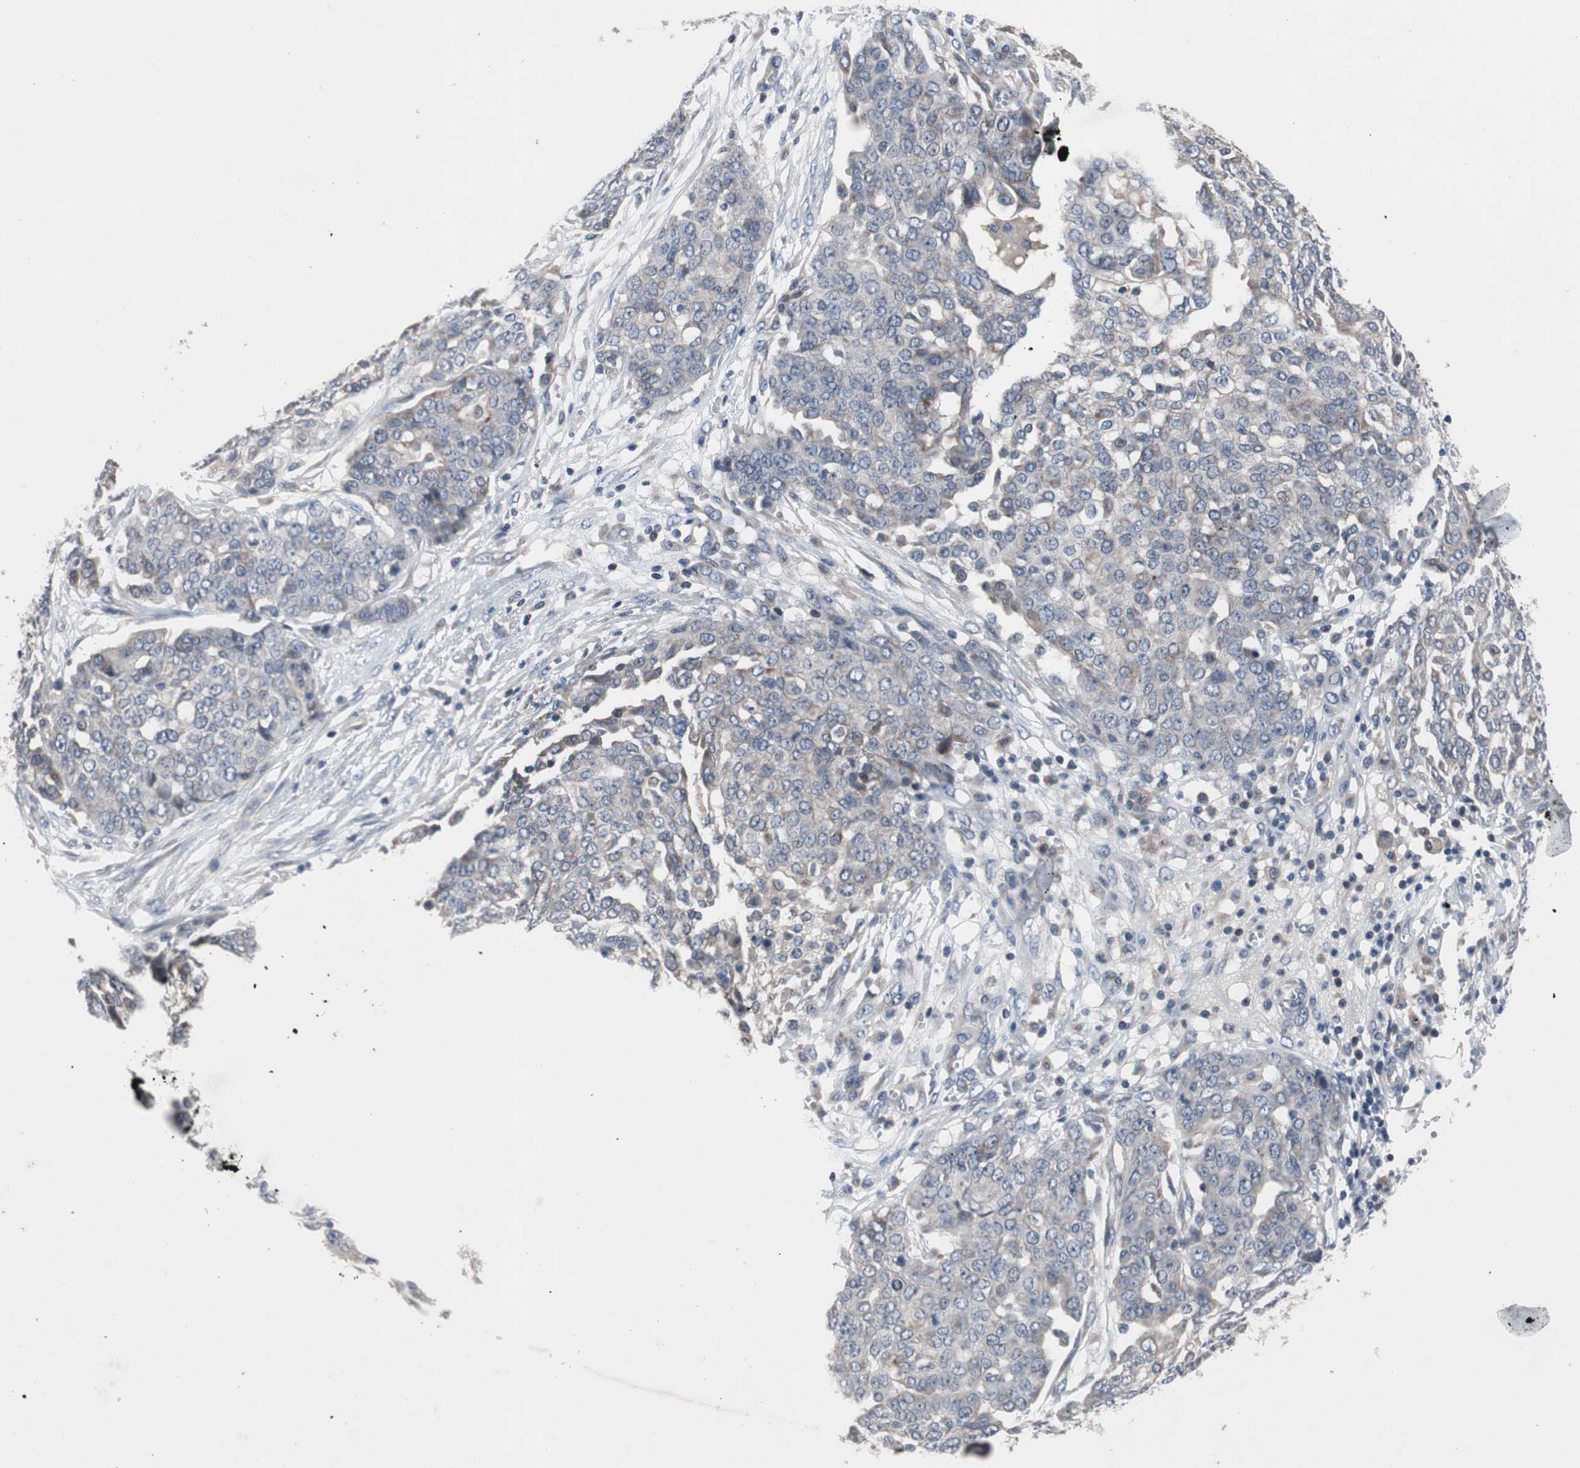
{"staining": {"intensity": "weak", "quantity": "25%-75%", "location": "cytoplasmic/membranous"}, "tissue": "ovarian cancer", "cell_type": "Tumor cells", "image_type": "cancer", "snomed": [{"axis": "morphology", "description": "Cystadenocarcinoma, serous, NOS"}, {"axis": "topography", "description": "Soft tissue"}, {"axis": "topography", "description": "Ovary"}], "caption": "IHC staining of ovarian serous cystadenocarcinoma, which displays low levels of weak cytoplasmic/membranous expression in approximately 25%-75% of tumor cells indicating weak cytoplasmic/membranous protein positivity. The staining was performed using DAB (brown) for protein detection and nuclei were counterstained in hematoxylin (blue).", "gene": "MUTYH", "patient": {"sex": "female", "age": 57}}